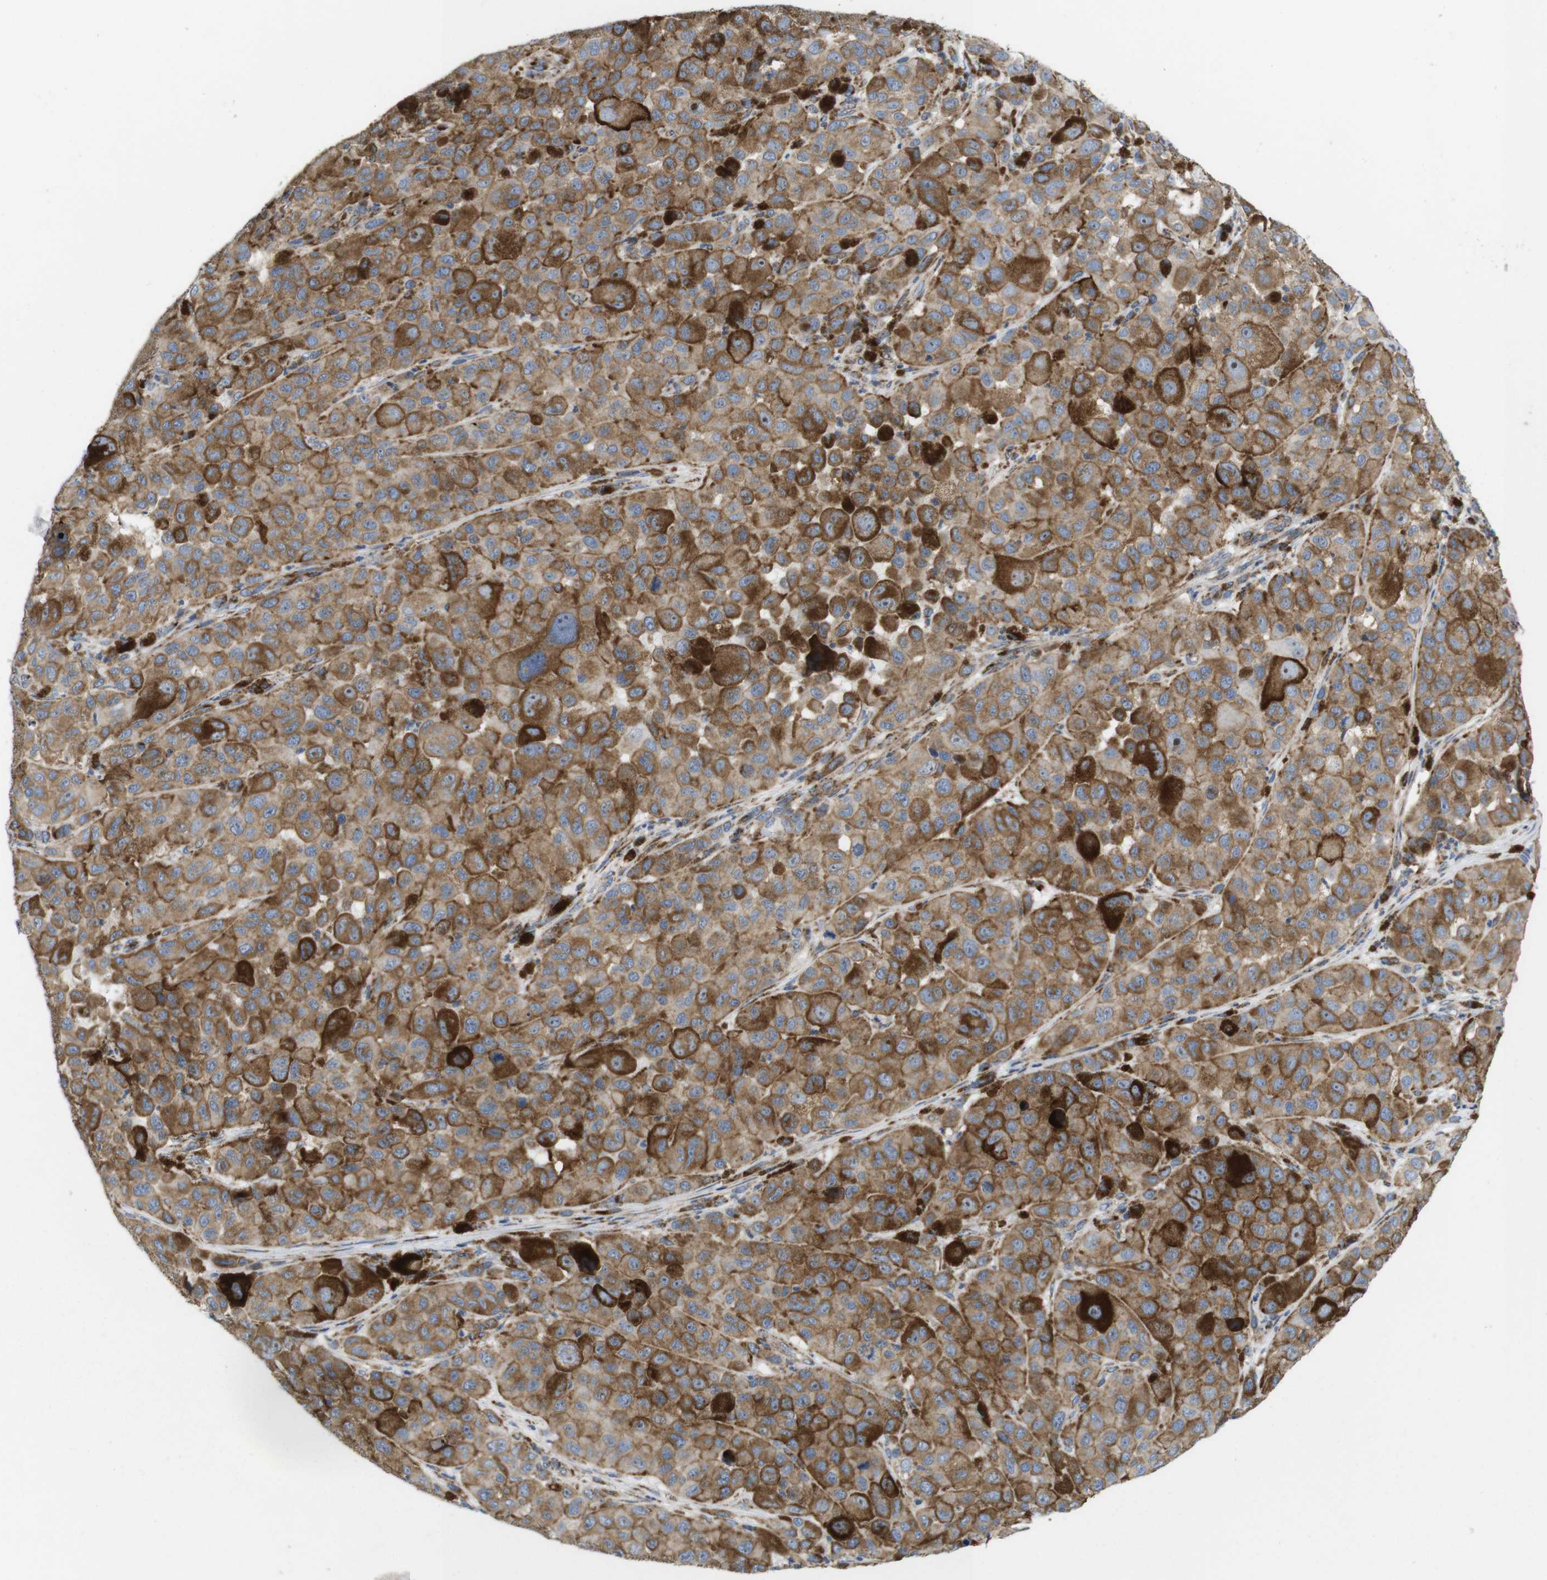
{"staining": {"intensity": "moderate", "quantity": ">75%", "location": "cytoplasmic/membranous"}, "tissue": "melanoma", "cell_type": "Tumor cells", "image_type": "cancer", "snomed": [{"axis": "morphology", "description": "Malignant melanoma, NOS"}, {"axis": "topography", "description": "Skin"}], "caption": "This photomicrograph reveals malignant melanoma stained with immunohistochemistry (IHC) to label a protein in brown. The cytoplasmic/membranous of tumor cells show moderate positivity for the protein. Nuclei are counter-stained blue.", "gene": "TMEM192", "patient": {"sex": "male", "age": 96}}